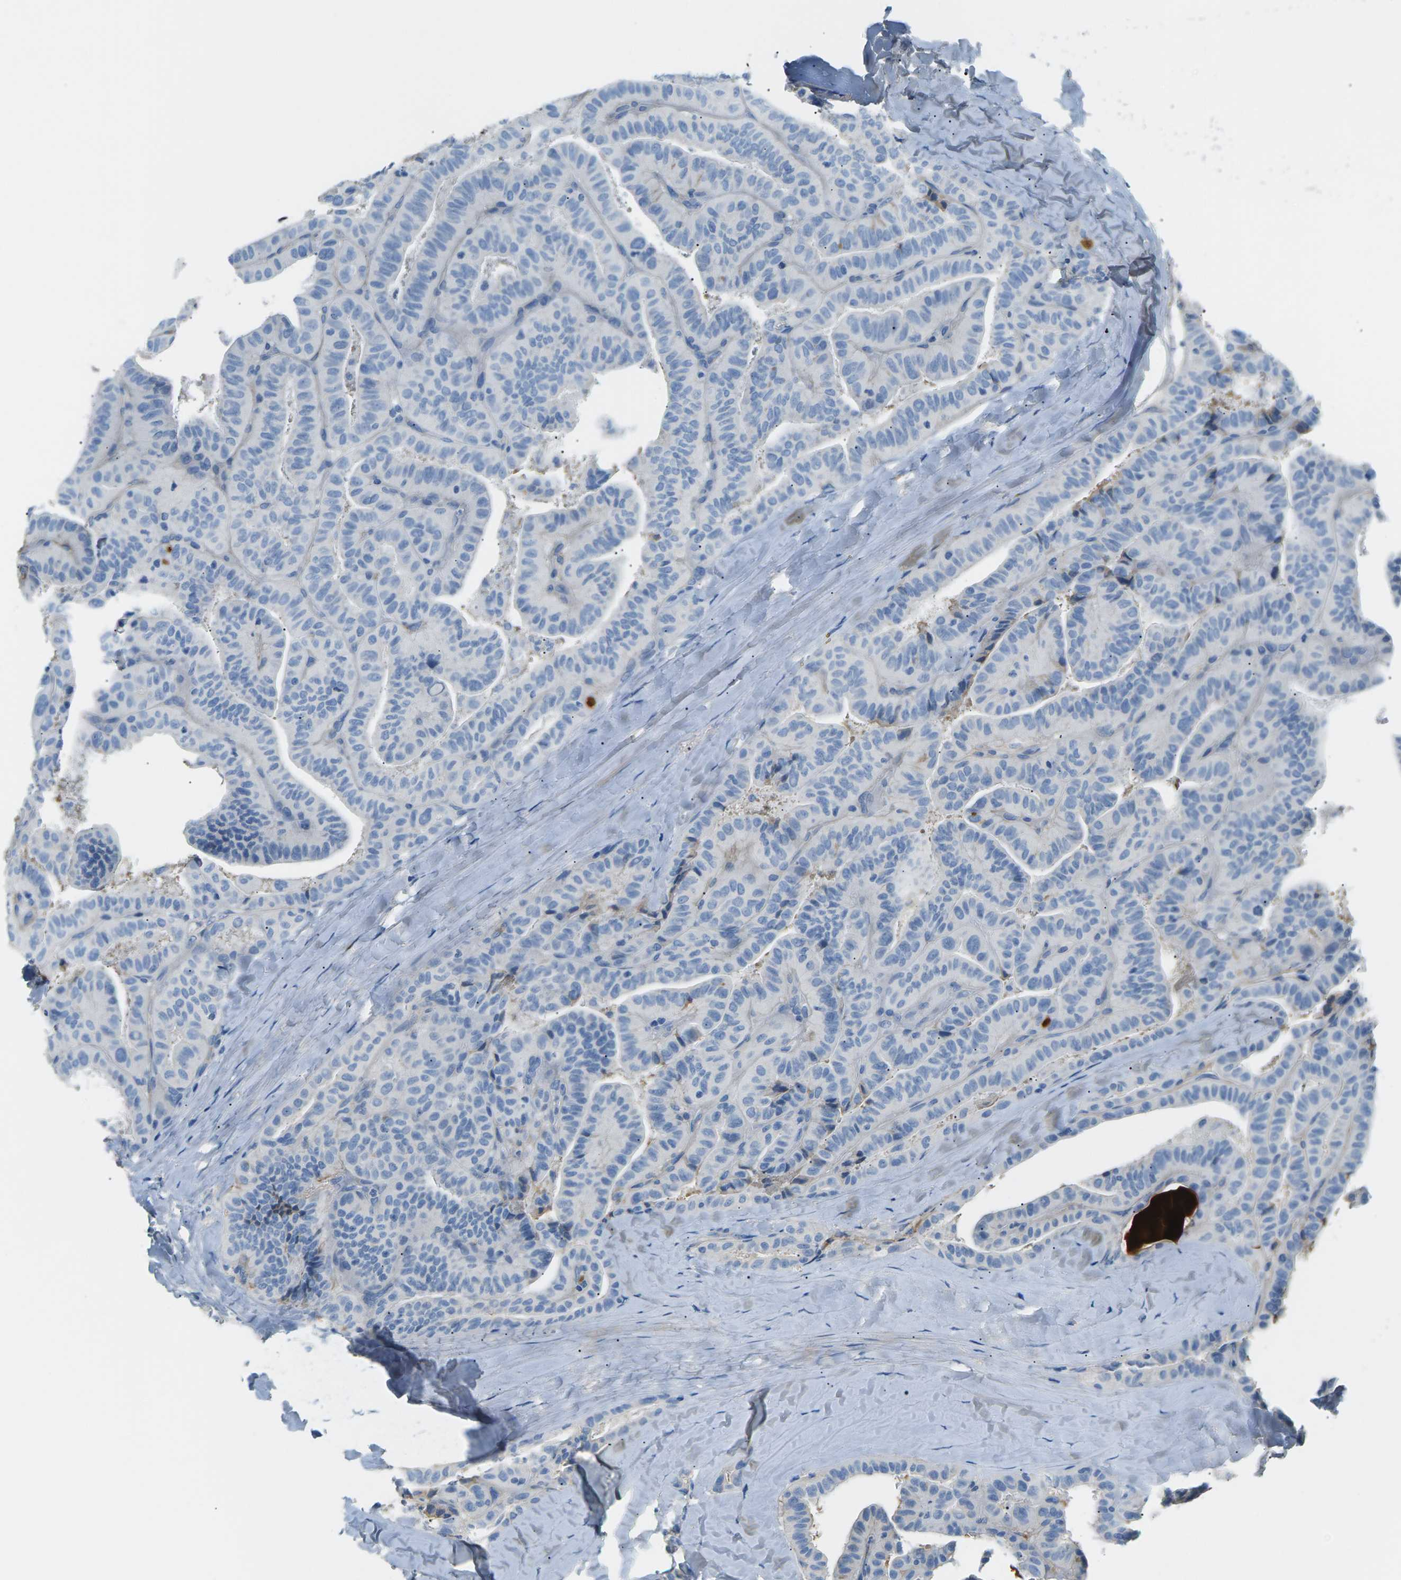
{"staining": {"intensity": "negative", "quantity": "none", "location": "none"}, "tissue": "thyroid cancer", "cell_type": "Tumor cells", "image_type": "cancer", "snomed": [{"axis": "morphology", "description": "Papillary adenocarcinoma, NOS"}, {"axis": "topography", "description": "Thyroid gland"}], "caption": "An immunohistochemistry (IHC) photomicrograph of thyroid papillary adenocarcinoma is shown. There is no staining in tumor cells of thyroid papillary adenocarcinoma.", "gene": "CFI", "patient": {"sex": "male", "age": 77}}